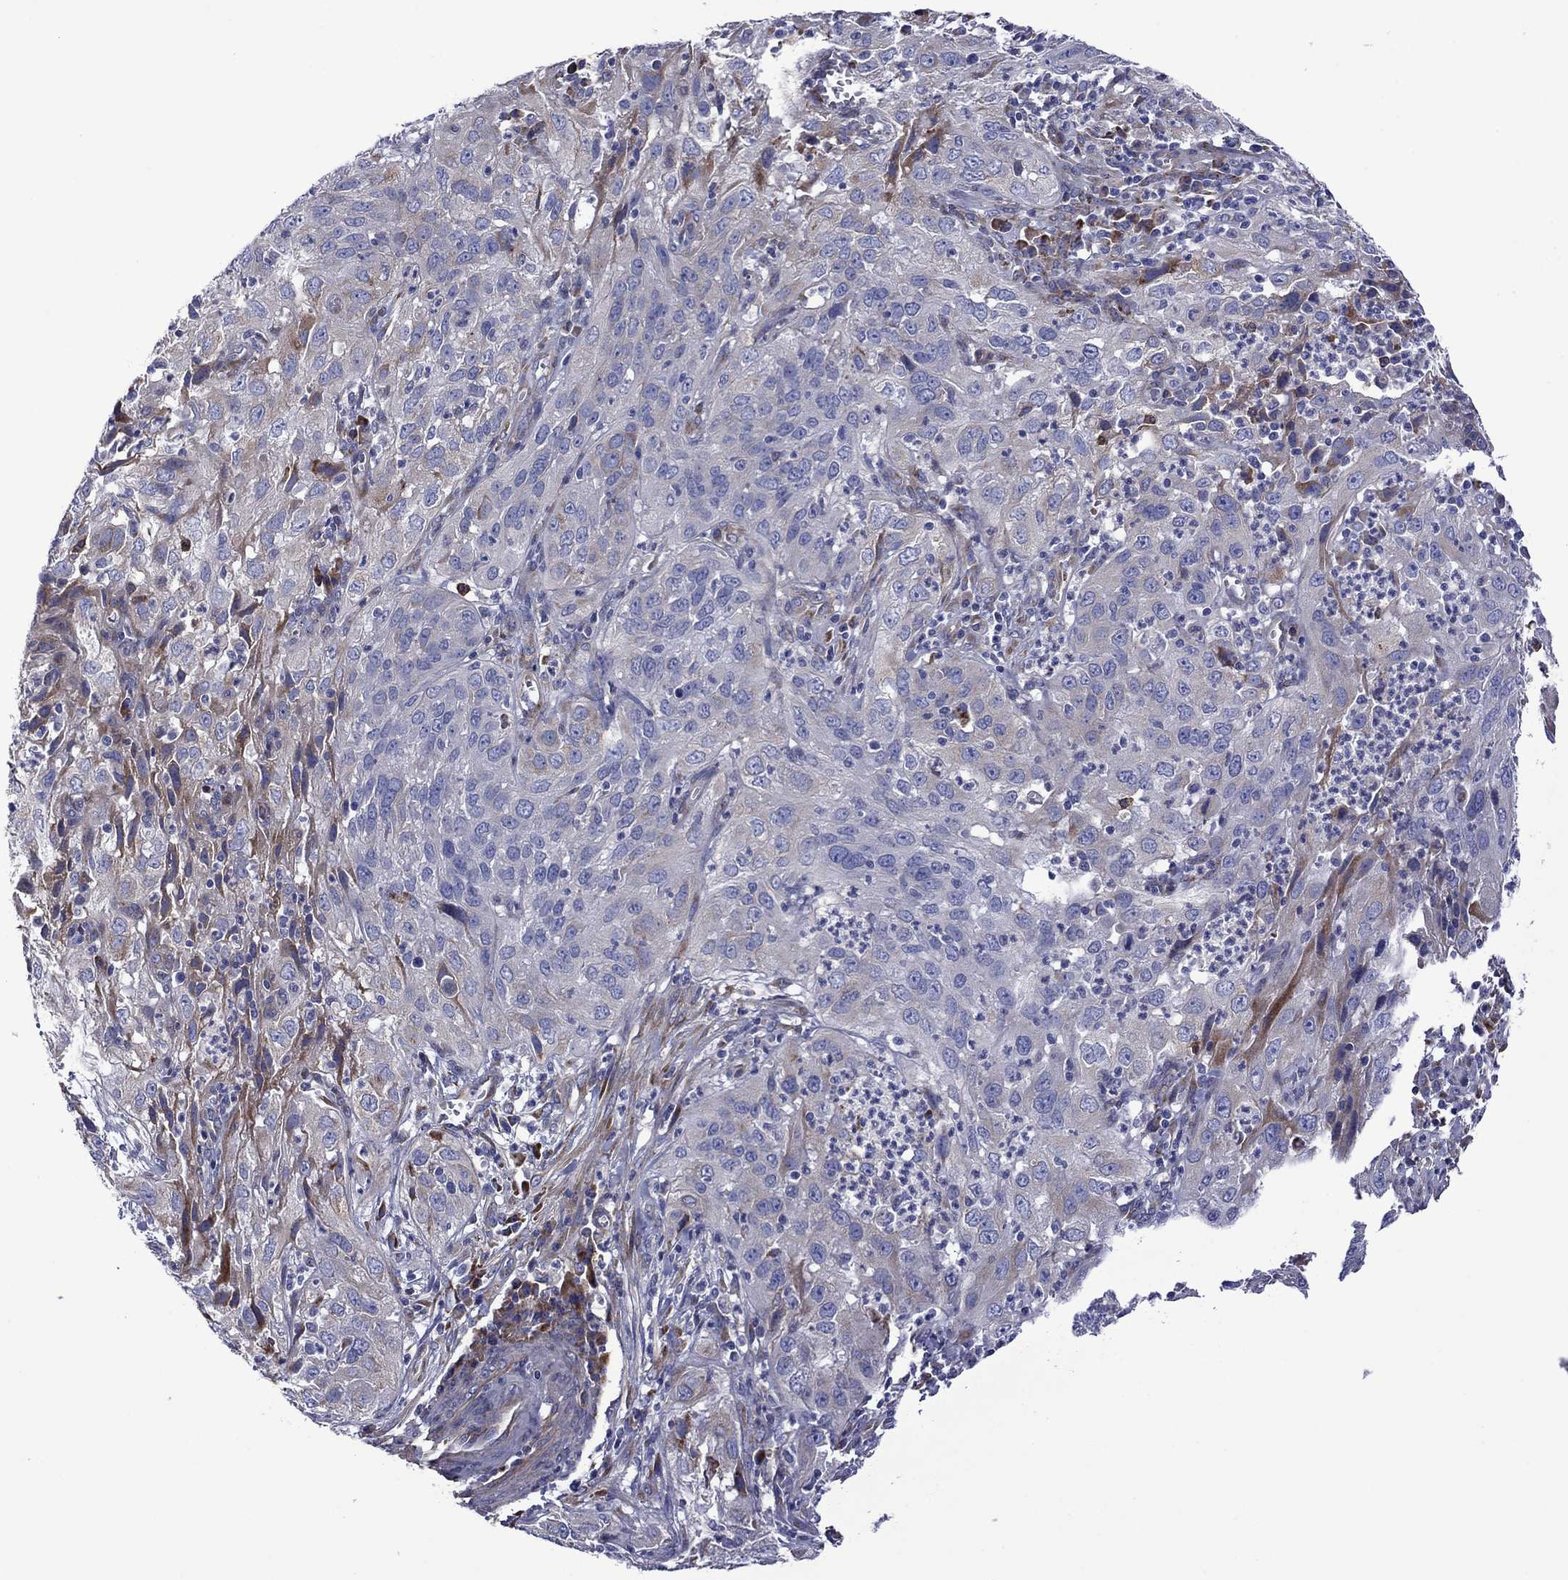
{"staining": {"intensity": "negative", "quantity": "none", "location": "none"}, "tissue": "cervical cancer", "cell_type": "Tumor cells", "image_type": "cancer", "snomed": [{"axis": "morphology", "description": "Squamous cell carcinoma, NOS"}, {"axis": "topography", "description": "Cervix"}], "caption": "The IHC micrograph has no significant expression in tumor cells of squamous cell carcinoma (cervical) tissue. The staining was performed using DAB (3,3'-diaminobenzidine) to visualize the protein expression in brown, while the nuclei were stained in blue with hematoxylin (Magnification: 20x).", "gene": "HSPG2", "patient": {"sex": "female", "age": 32}}